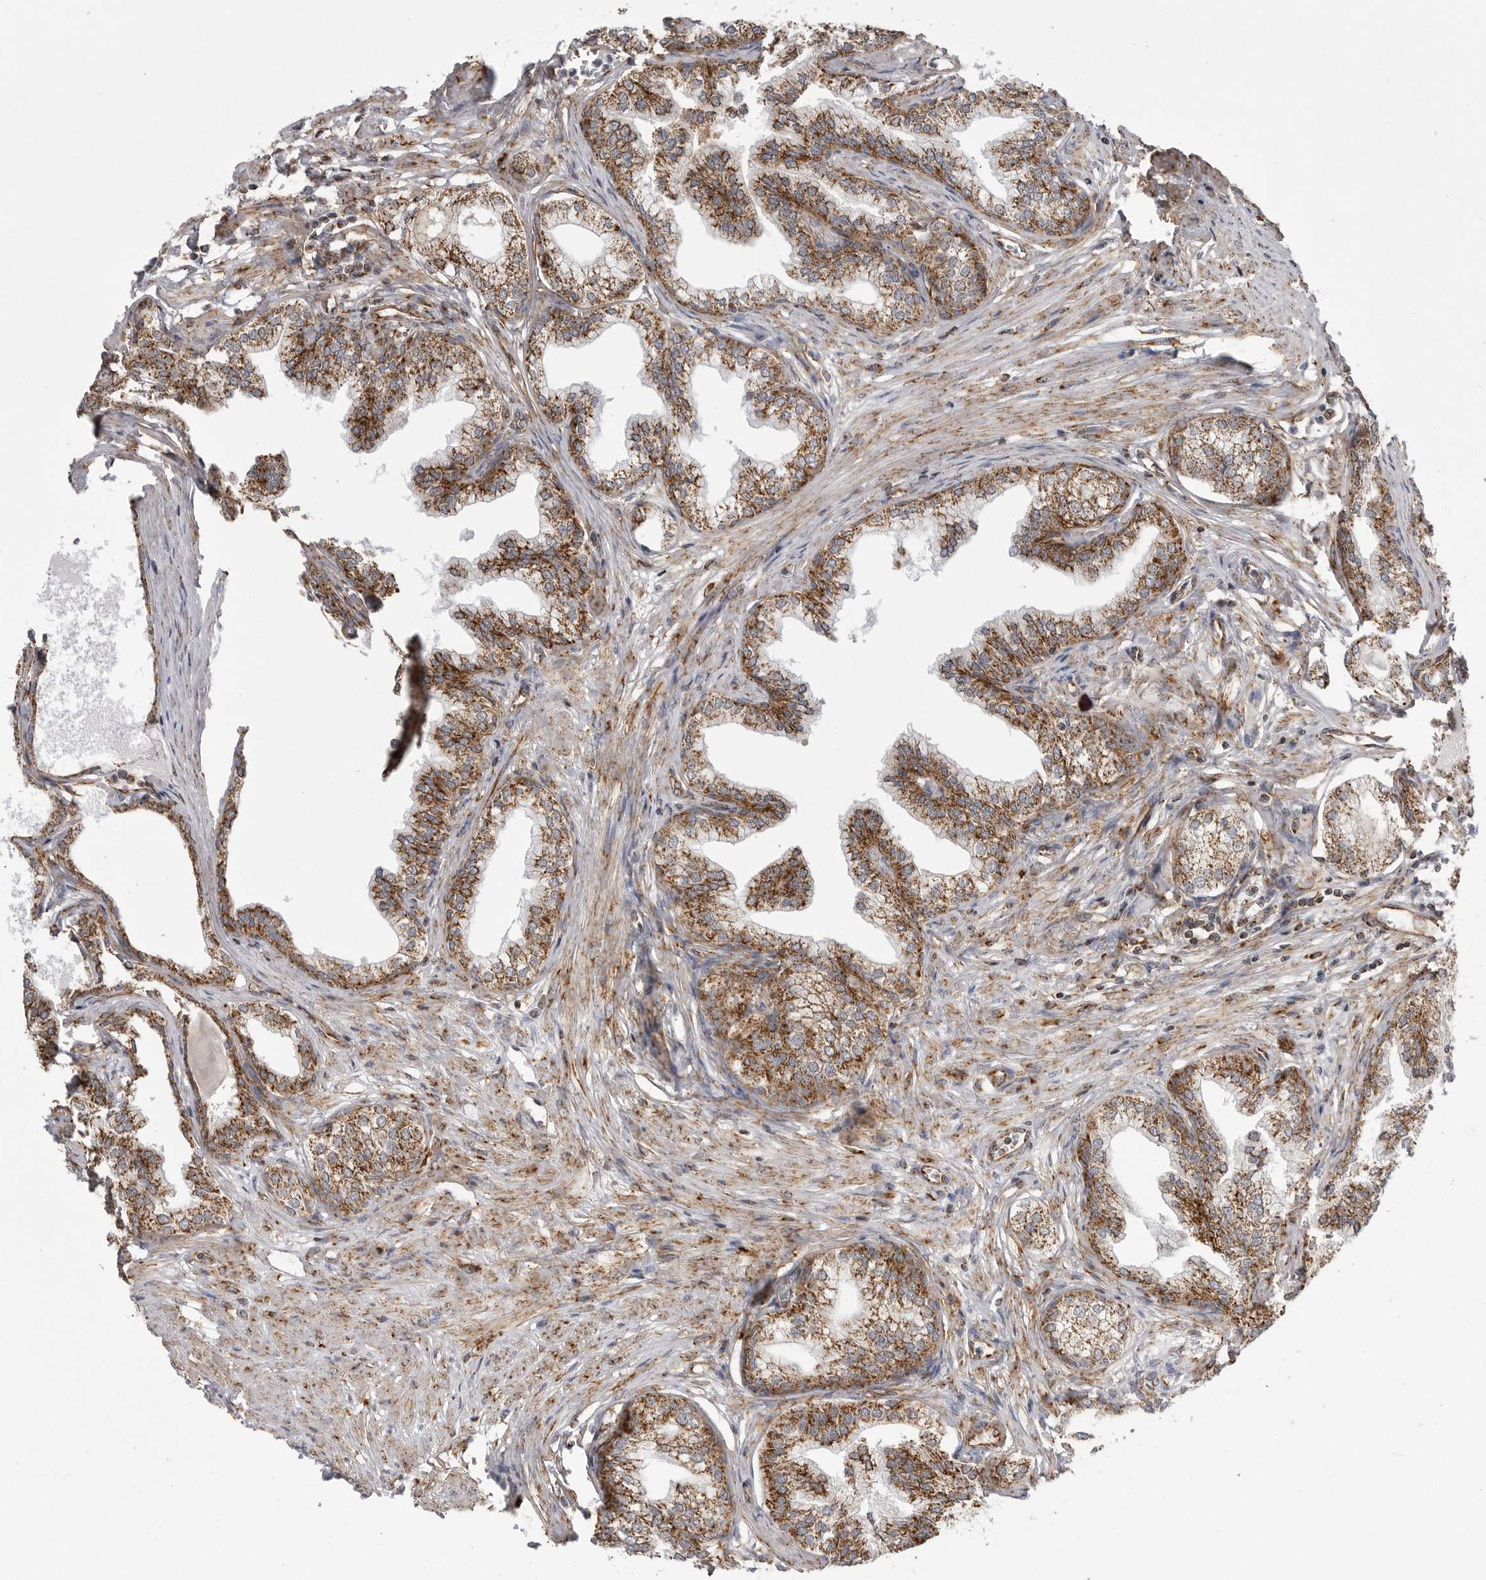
{"staining": {"intensity": "strong", "quantity": ">75%", "location": "cytoplasmic/membranous"}, "tissue": "prostate", "cell_type": "Glandular cells", "image_type": "normal", "snomed": [{"axis": "morphology", "description": "Normal tissue, NOS"}, {"axis": "morphology", "description": "Urothelial carcinoma, Low grade"}, {"axis": "topography", "description": "Urinary bladder"}, {"axis": "topography", "description": "Prostate"}], "caption": "IHC histopathology image of normal prostate: human prostate stained using IHC shows high levels of strong protein expression localized specifically in the cytoplasmic/membranous of glandular cells, appearing as a cytoplasmic/membranous brown color.", "gene": "FH", "patient": {"sex": "male", "age": 60}}